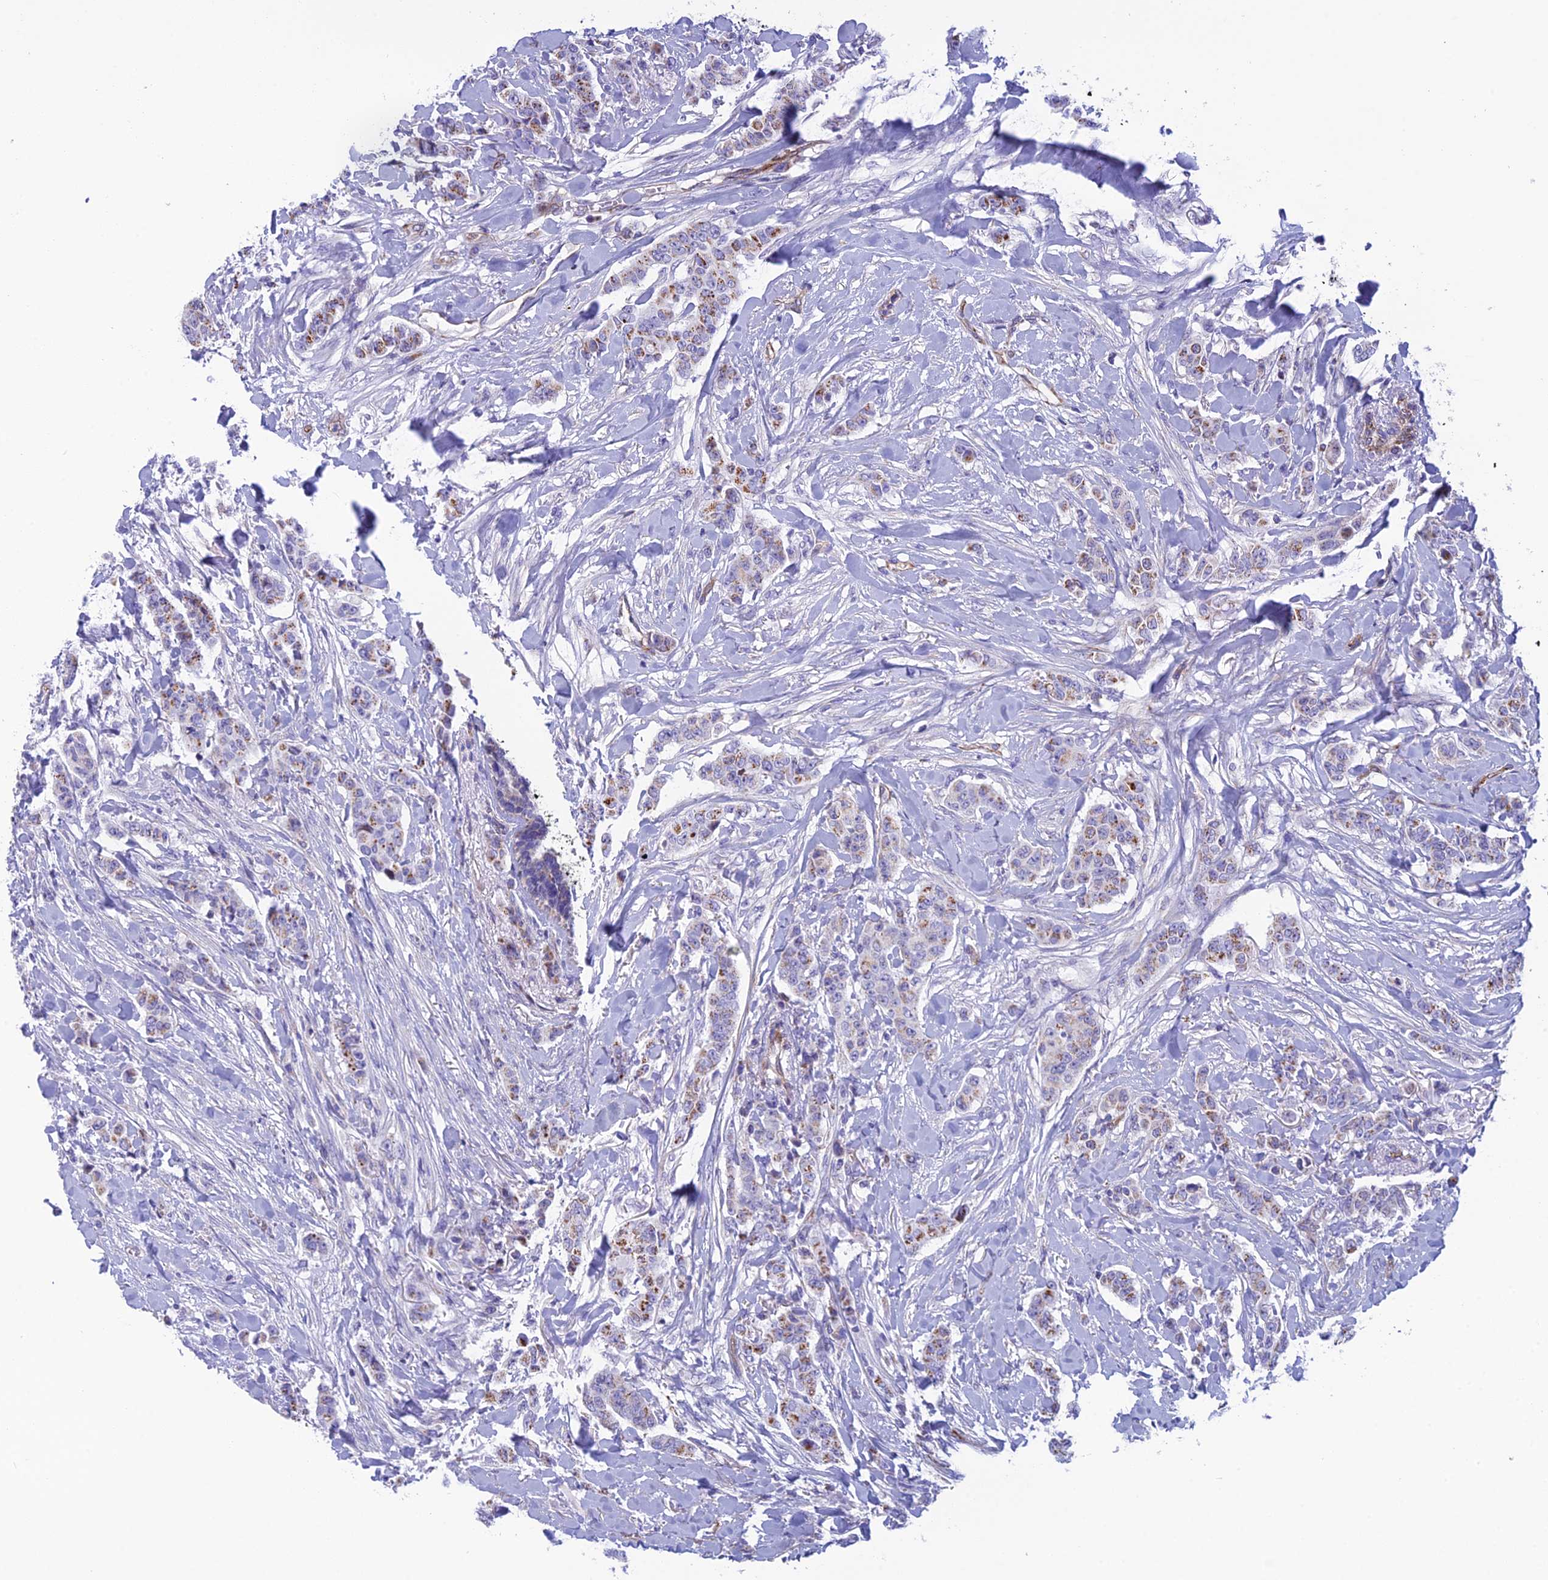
{"staining": {"intensity": "weak", "quantity": "25%-75%", "location": "cytoplasmic/membranous"}, "tissue": "breast cancer", "cell_type": "Tumor cells", "image_type": "cancer", "snomed": [{"axis": "morphology", "description": "Duct carcinoma"}, {"axis": "topography", "description": "Breast"}], "caption": "Human intraductal carcinoma (breast) stained with a protein marker displays weak staining in tumor cells.", "gene": "POMGNT1", "patient": {"sex": "female", "age": 40}}